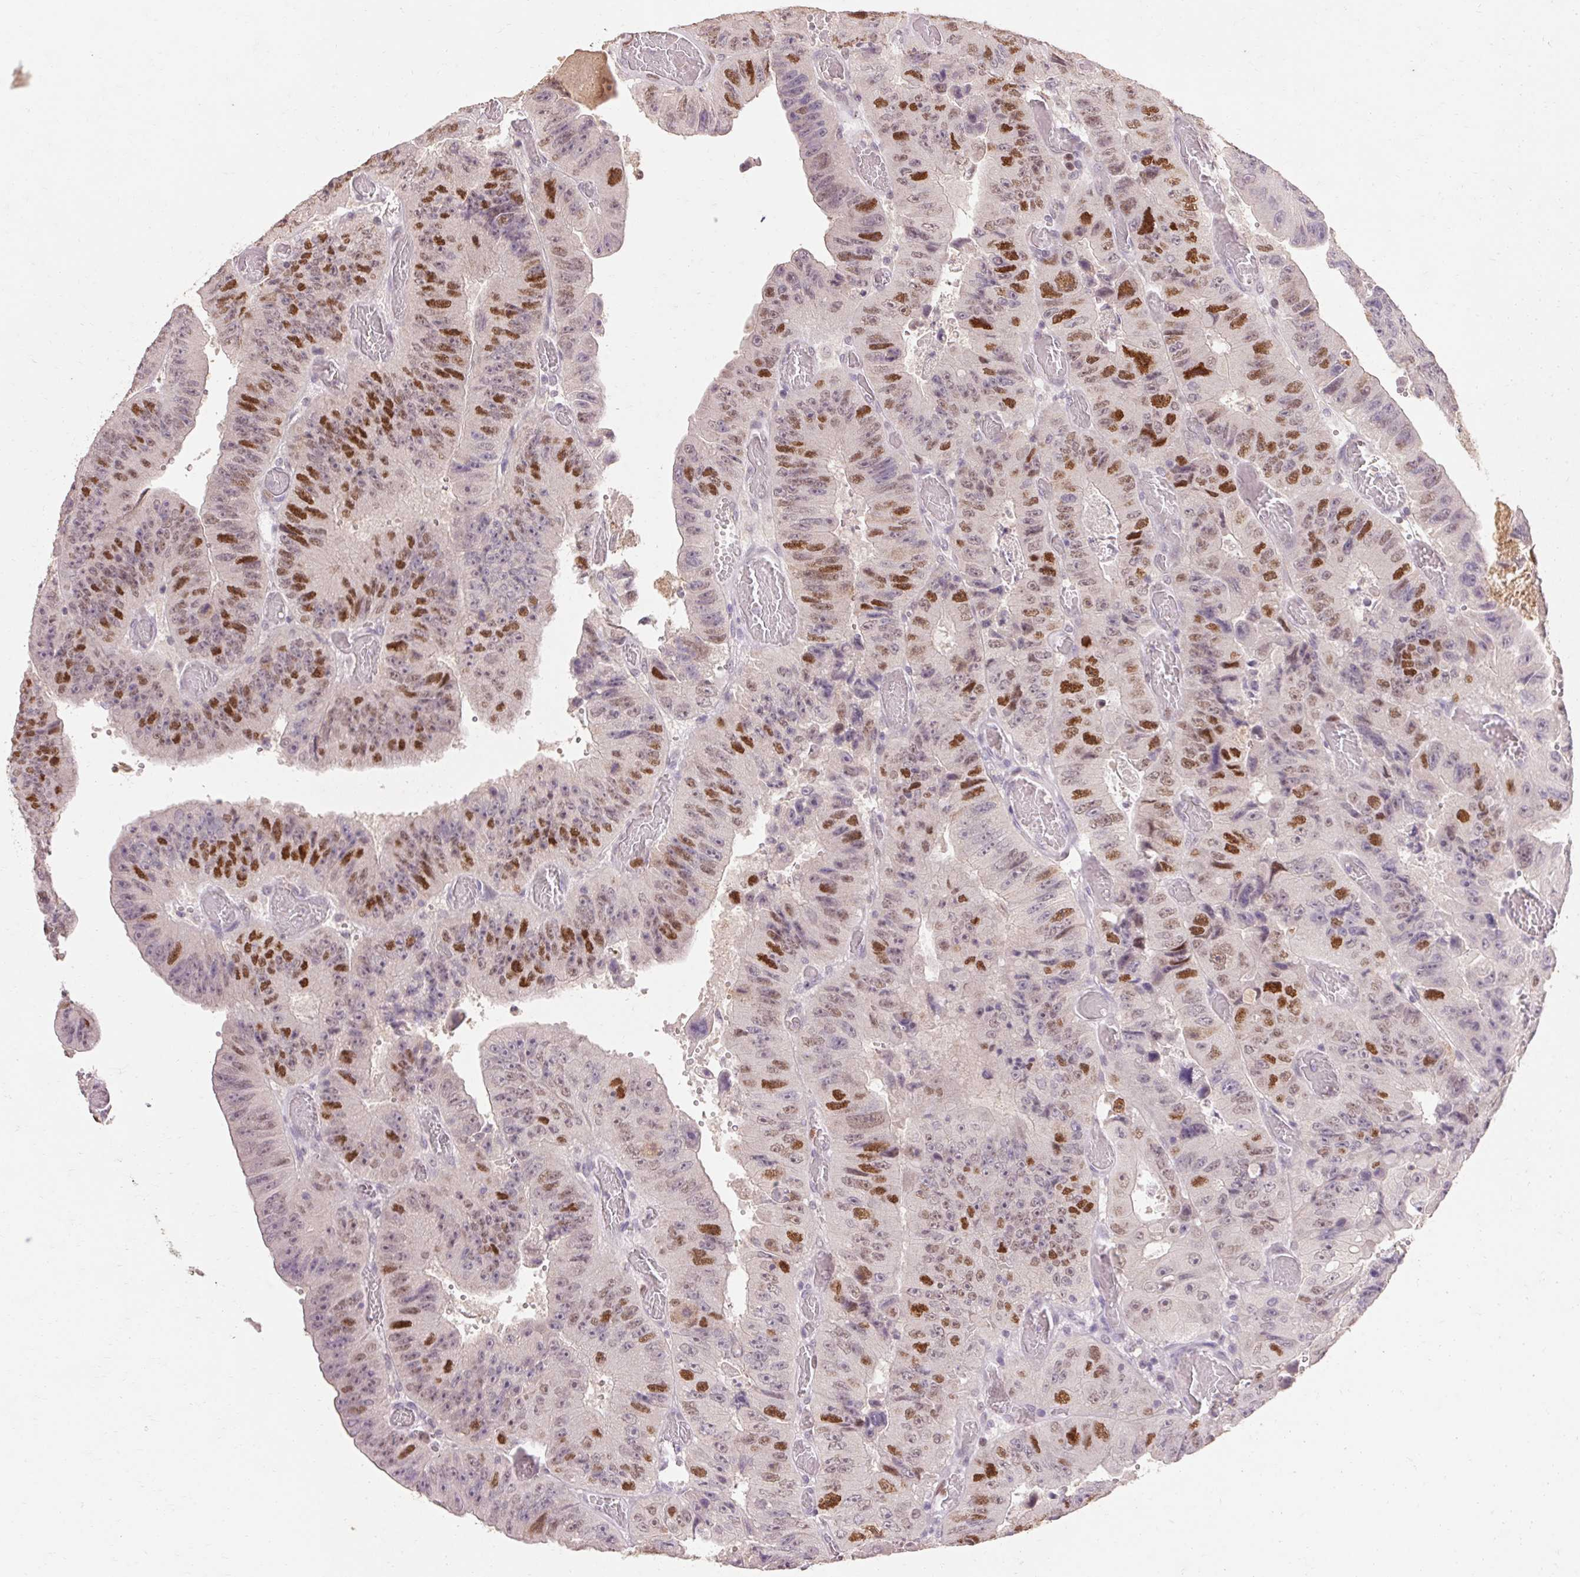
{"staining": {"intensity": "strong", "quantity": "25%-75%", "location": "nuclear"}, "tissue": "colorectal cancer", "cell_type": "Tumor cells", "image_type": "cancer", "snomed": [{"axis": "morphology", "description": "Adenocarcinoma, NOS"}, {"axis": "topography", "description": "Colon"}], "caption": "A photomicrograph of colorectal cancer (adenocarcinoma) stained for a protein shows strong nuclear brown staining in tumor cells. (DAB (3,3'-diaminobenzidine) = brown stain, brightfield microscopy at high magnification).", "gene": "SKP2", "patient": {"sex": "female", "age": 84}}